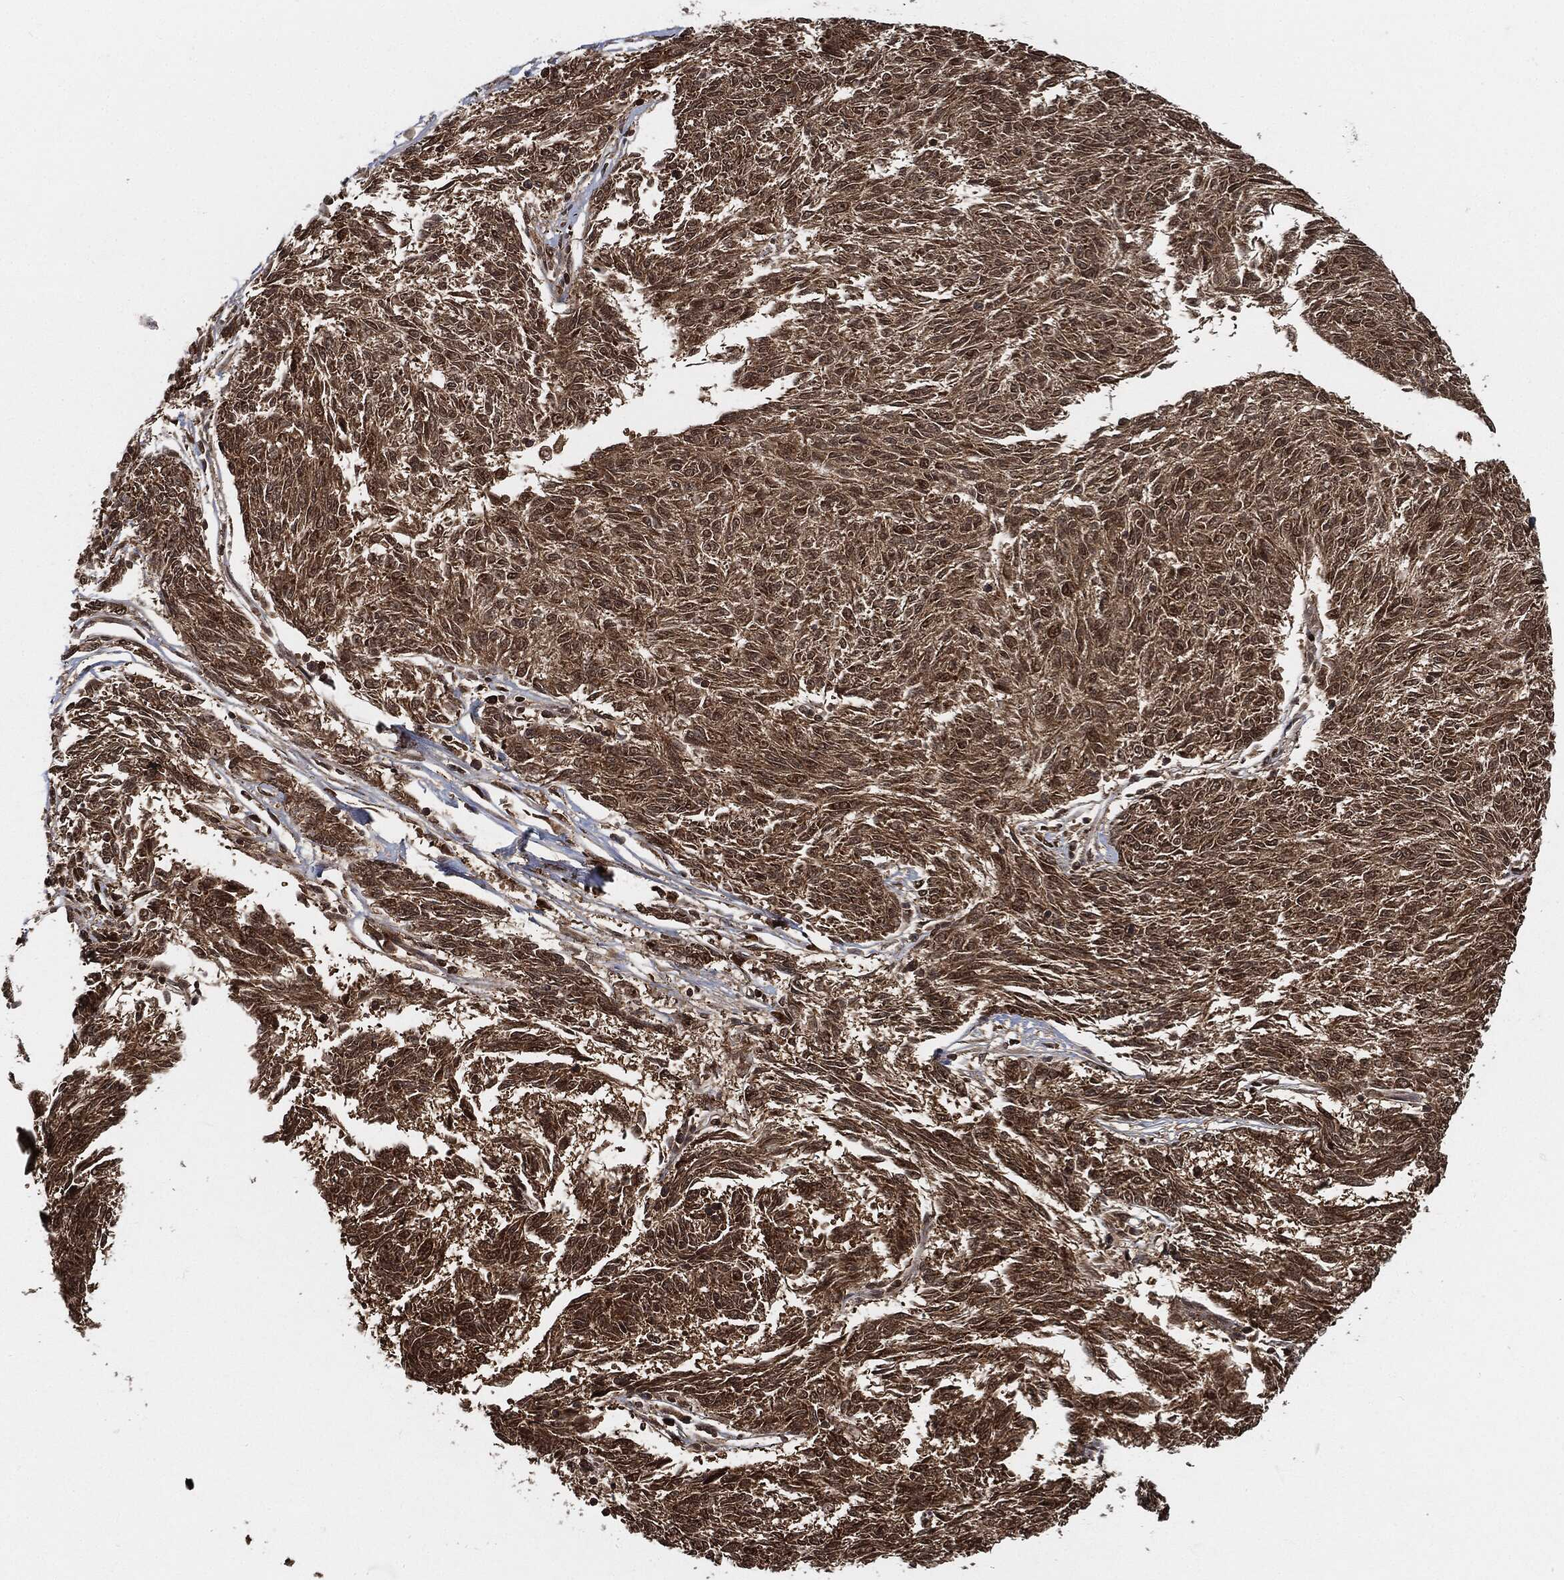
{"staining": {"intensity": "weak", "quantity": ">75%", "location": "cytoplasmic/membranous,nuclear"}, "tissue": "melanoma", "cell_type": "Tumor cells", "image_type": "cancer", "snomed": [{"axis": "morphology", "description": "Malignant melanoma, NOS"}, {"axis": "topography", "description": "Skin"}], "caption": "Immunohistochemical staining of malignant melanoma shows weak cytoplasmic/membranous and nuclear protein positivity in approximately >75% of tumor cells.", "gene": "CUTA", "patient": {"sex": "female", "age": 72}}